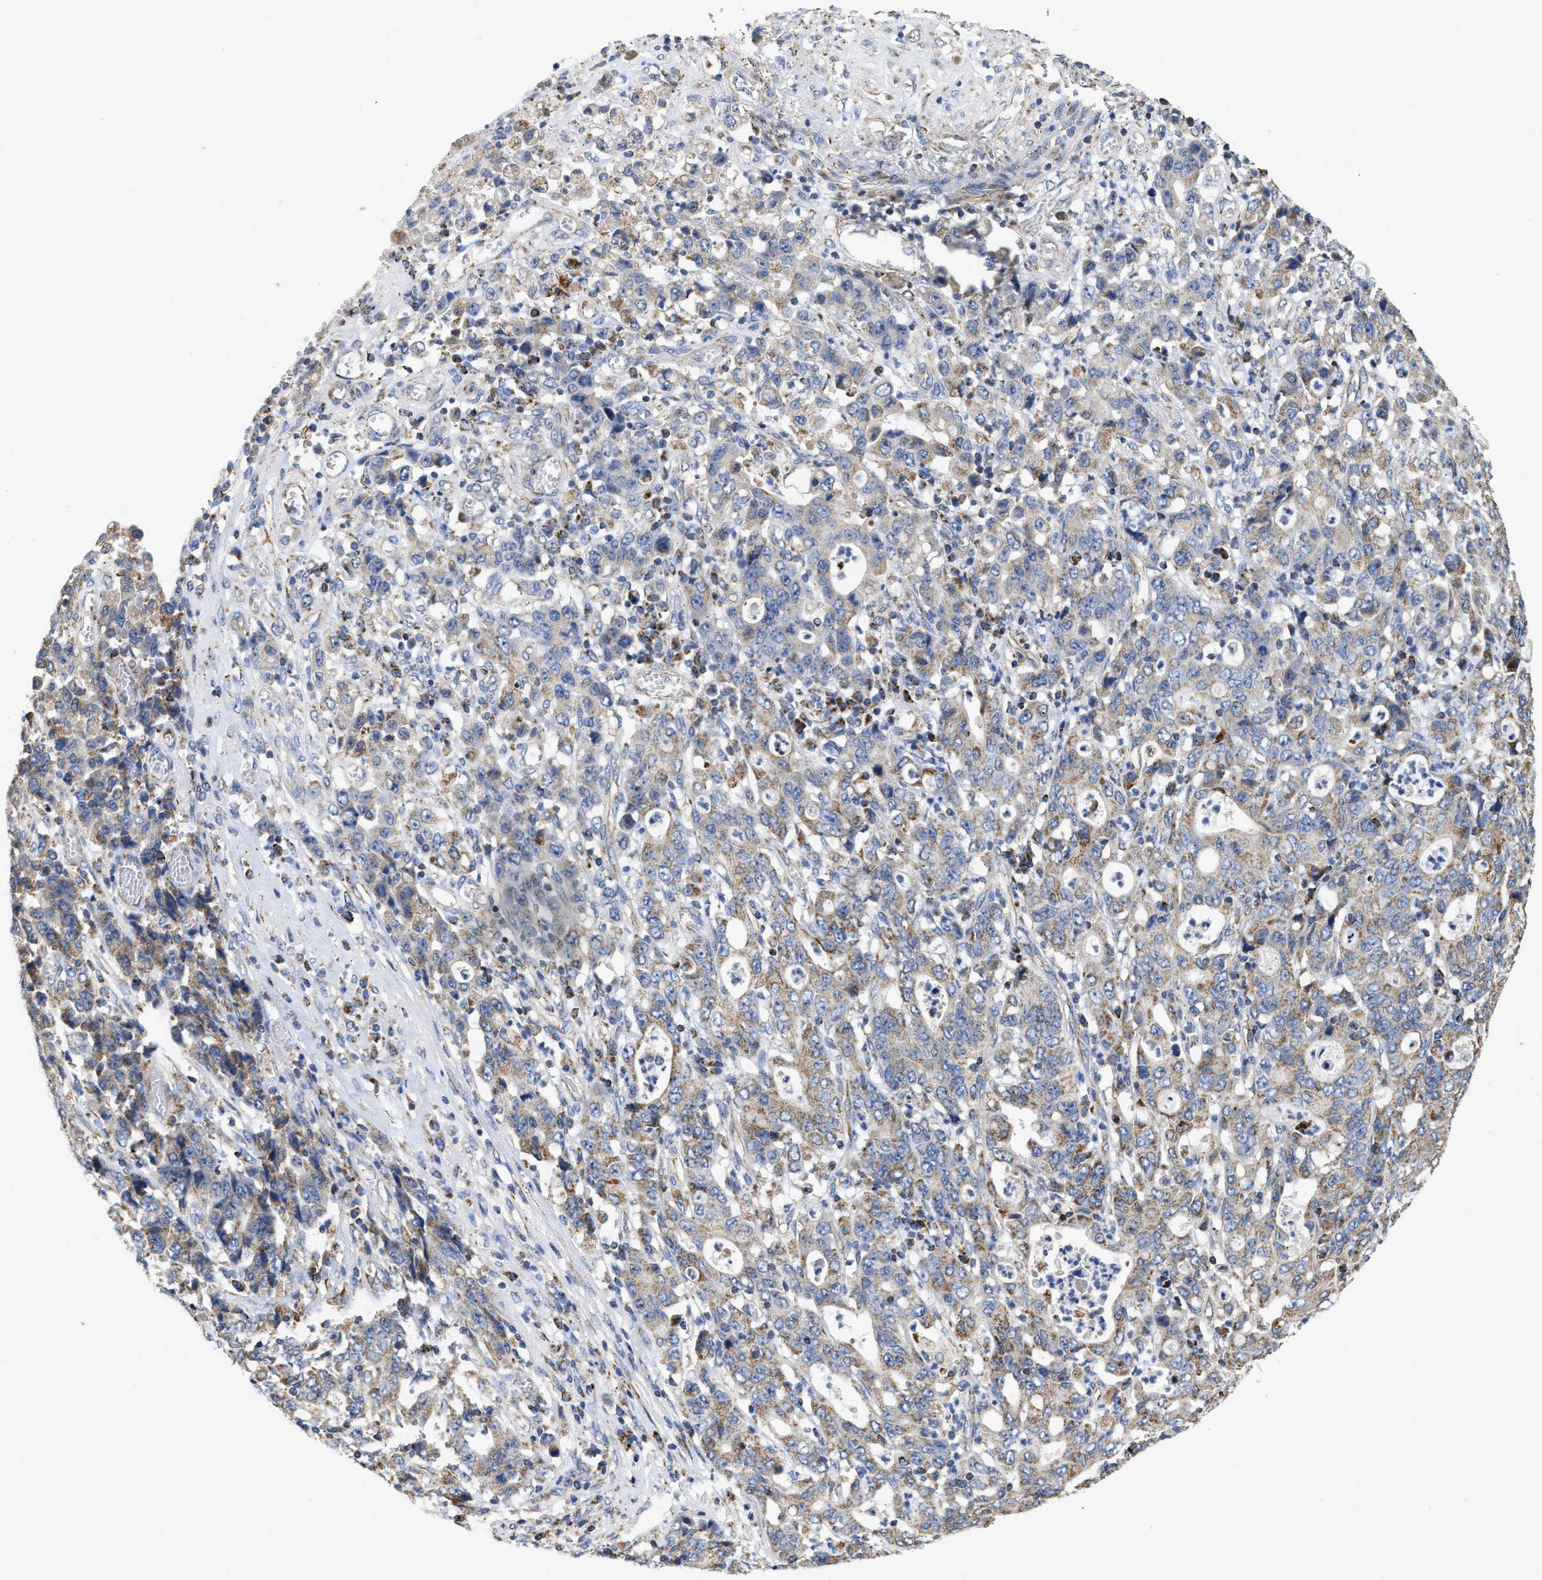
{"staining": {"intensity": "moderate", "quantity": "<25%", "location": "cytoplasmic/membranous"}, "tissue": "stomach cancer", "cell_type": "Tumor cells", "image_type": "cancer", "snomed": [{"axis": "morphology", "description": "Adenocarcinoma, NOS"}, {"axis": "topography", "description": "Stomach, upper"}], "caption": "Protein expression analysis of human stomach adenocarcinoma reveals moderate cytoplasmic/membranous staining in approximately <25% of tumor cells.", "gene": "CBLB", "patient": {"sex": "male", "age": 69}}